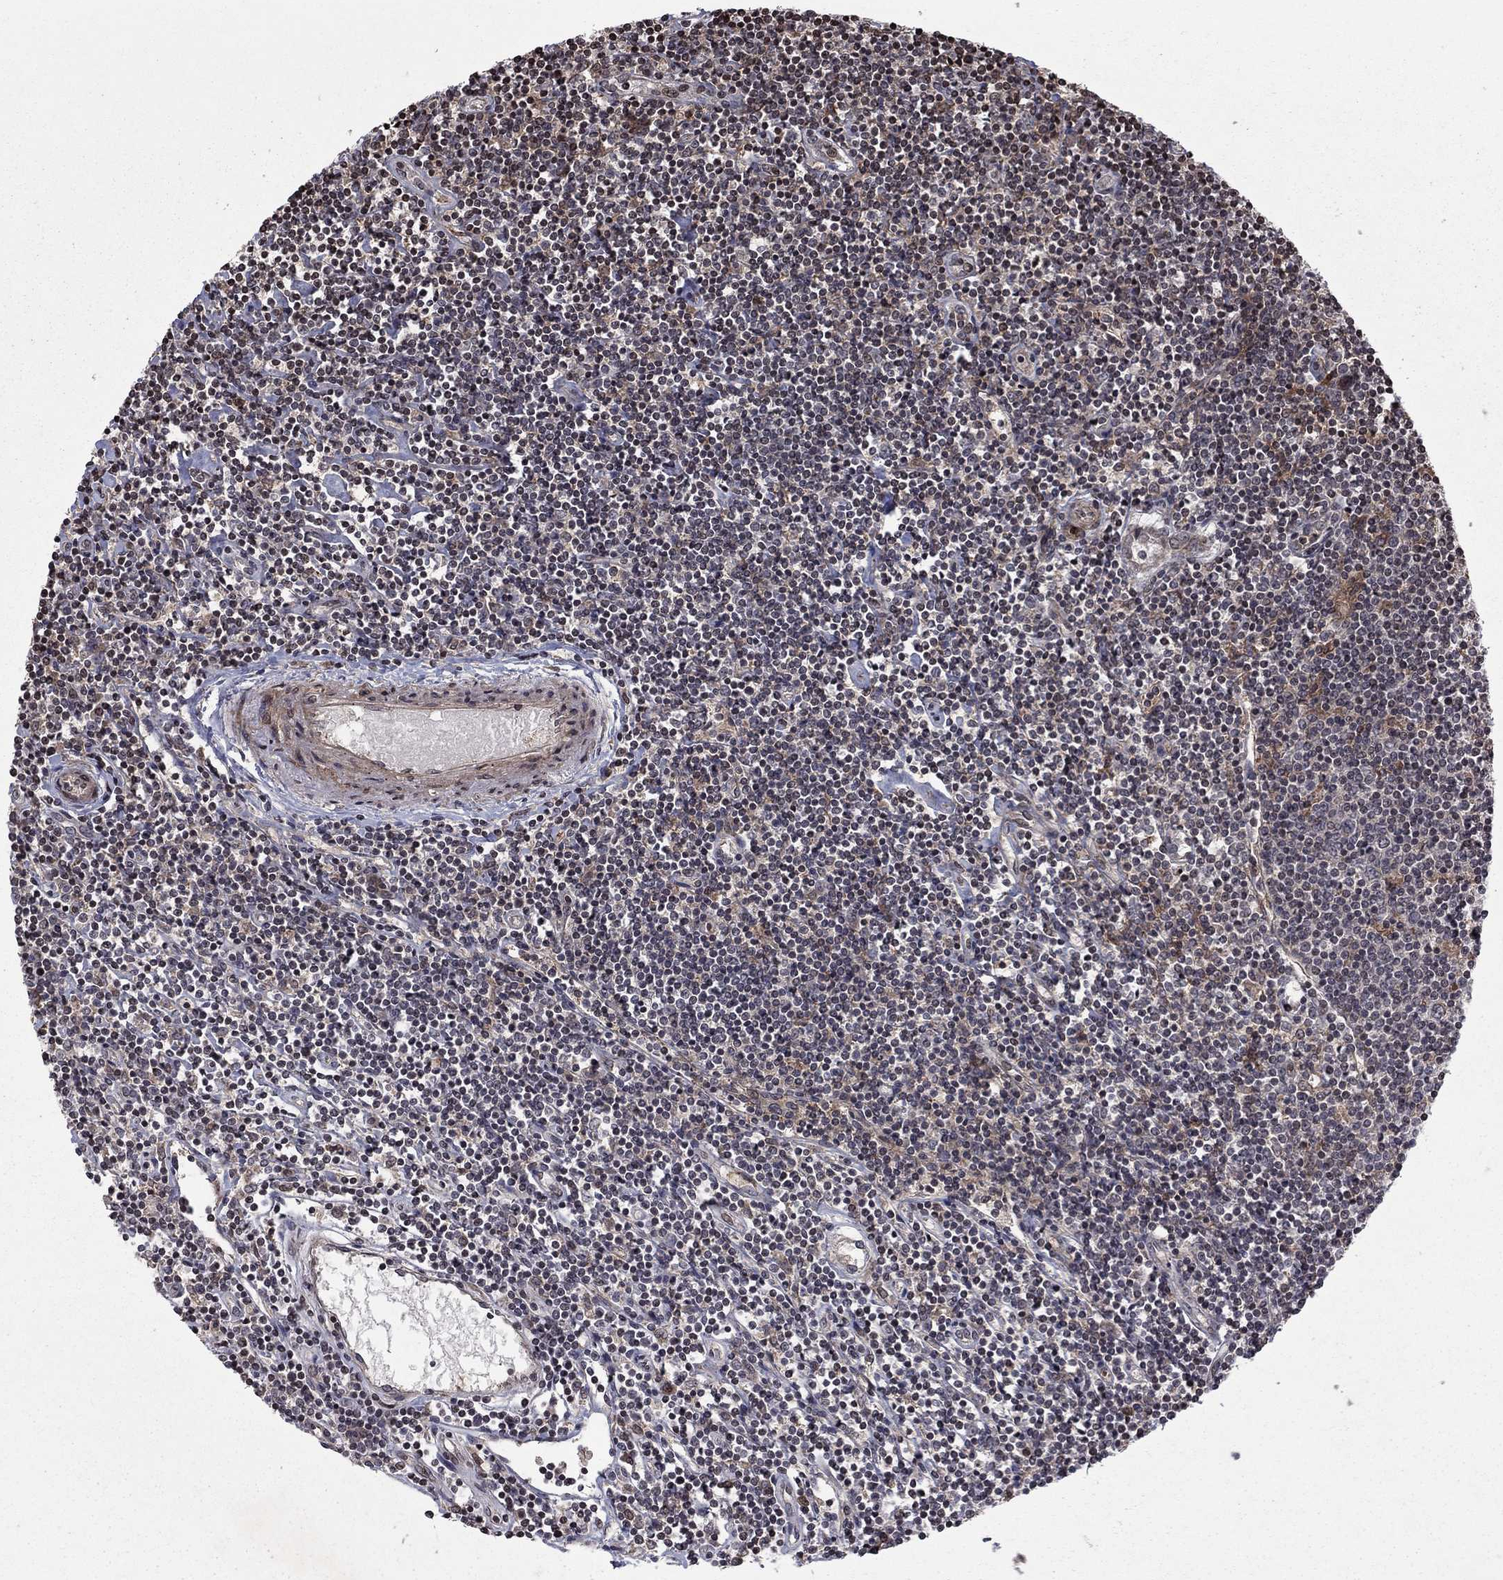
{"staining": {"intensity": "negative", "quantity": "none", "location": "none"}, "tissue": "lymphoma", "cell_type": "Tumor cells", "image_type": "cancer", "snomed": [{"axis": "morphology", "description": "Hodgkin's disease, NOS"}, {"axis": "topography", "description": "Lymph node"}], "caption": "The IHC micrograph has no significant positivity in tumor cells of Hodgkin's disease tissue.", "gene": "SORBS1", "patient": {"sex": "male", "age": 40}}